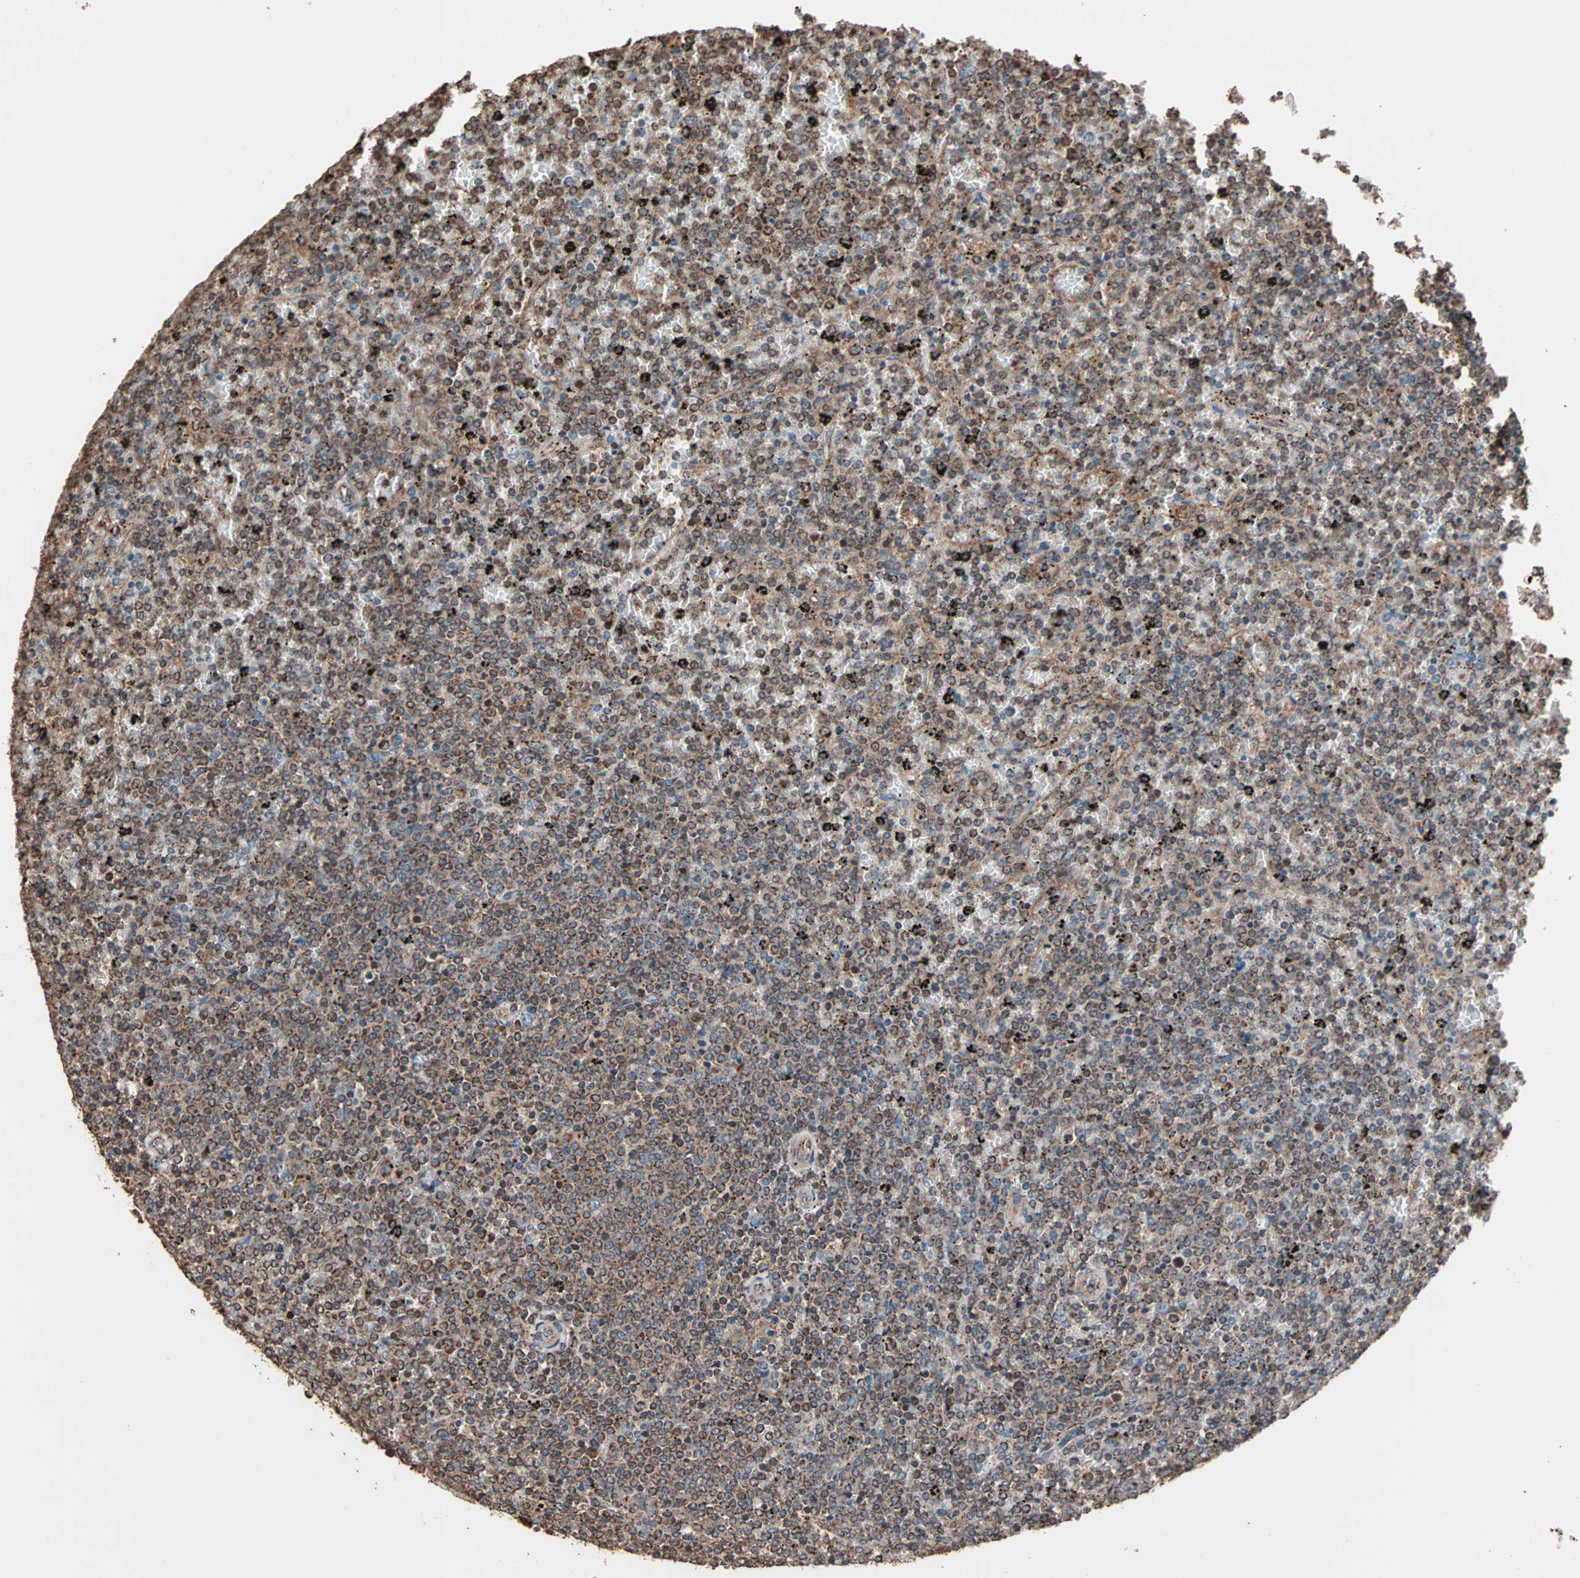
{"staining": {"intensity": "moderate", "quantity": ">75%", "location": "cytoplasmic/membranous"}, "tissue": "lymphoma", "cell_type": "Tumor cells", "image_type": "cancer", "snomed": [{"axis": "morphology", "description": "Malignant lymphoma, non-Hodgkin's type, Low grade"}, {"axis": "topography", "description": "Spleen"}], "caption": "Malignant lymphoma, non-Hodgkin's type (low-grade) stained with IHC exhibits moderate cytoplasmic/membranous positivity in about >75% of tumor cells.", "gene": "MRPL2", "patient": {"sex": "female", "age": 77}}